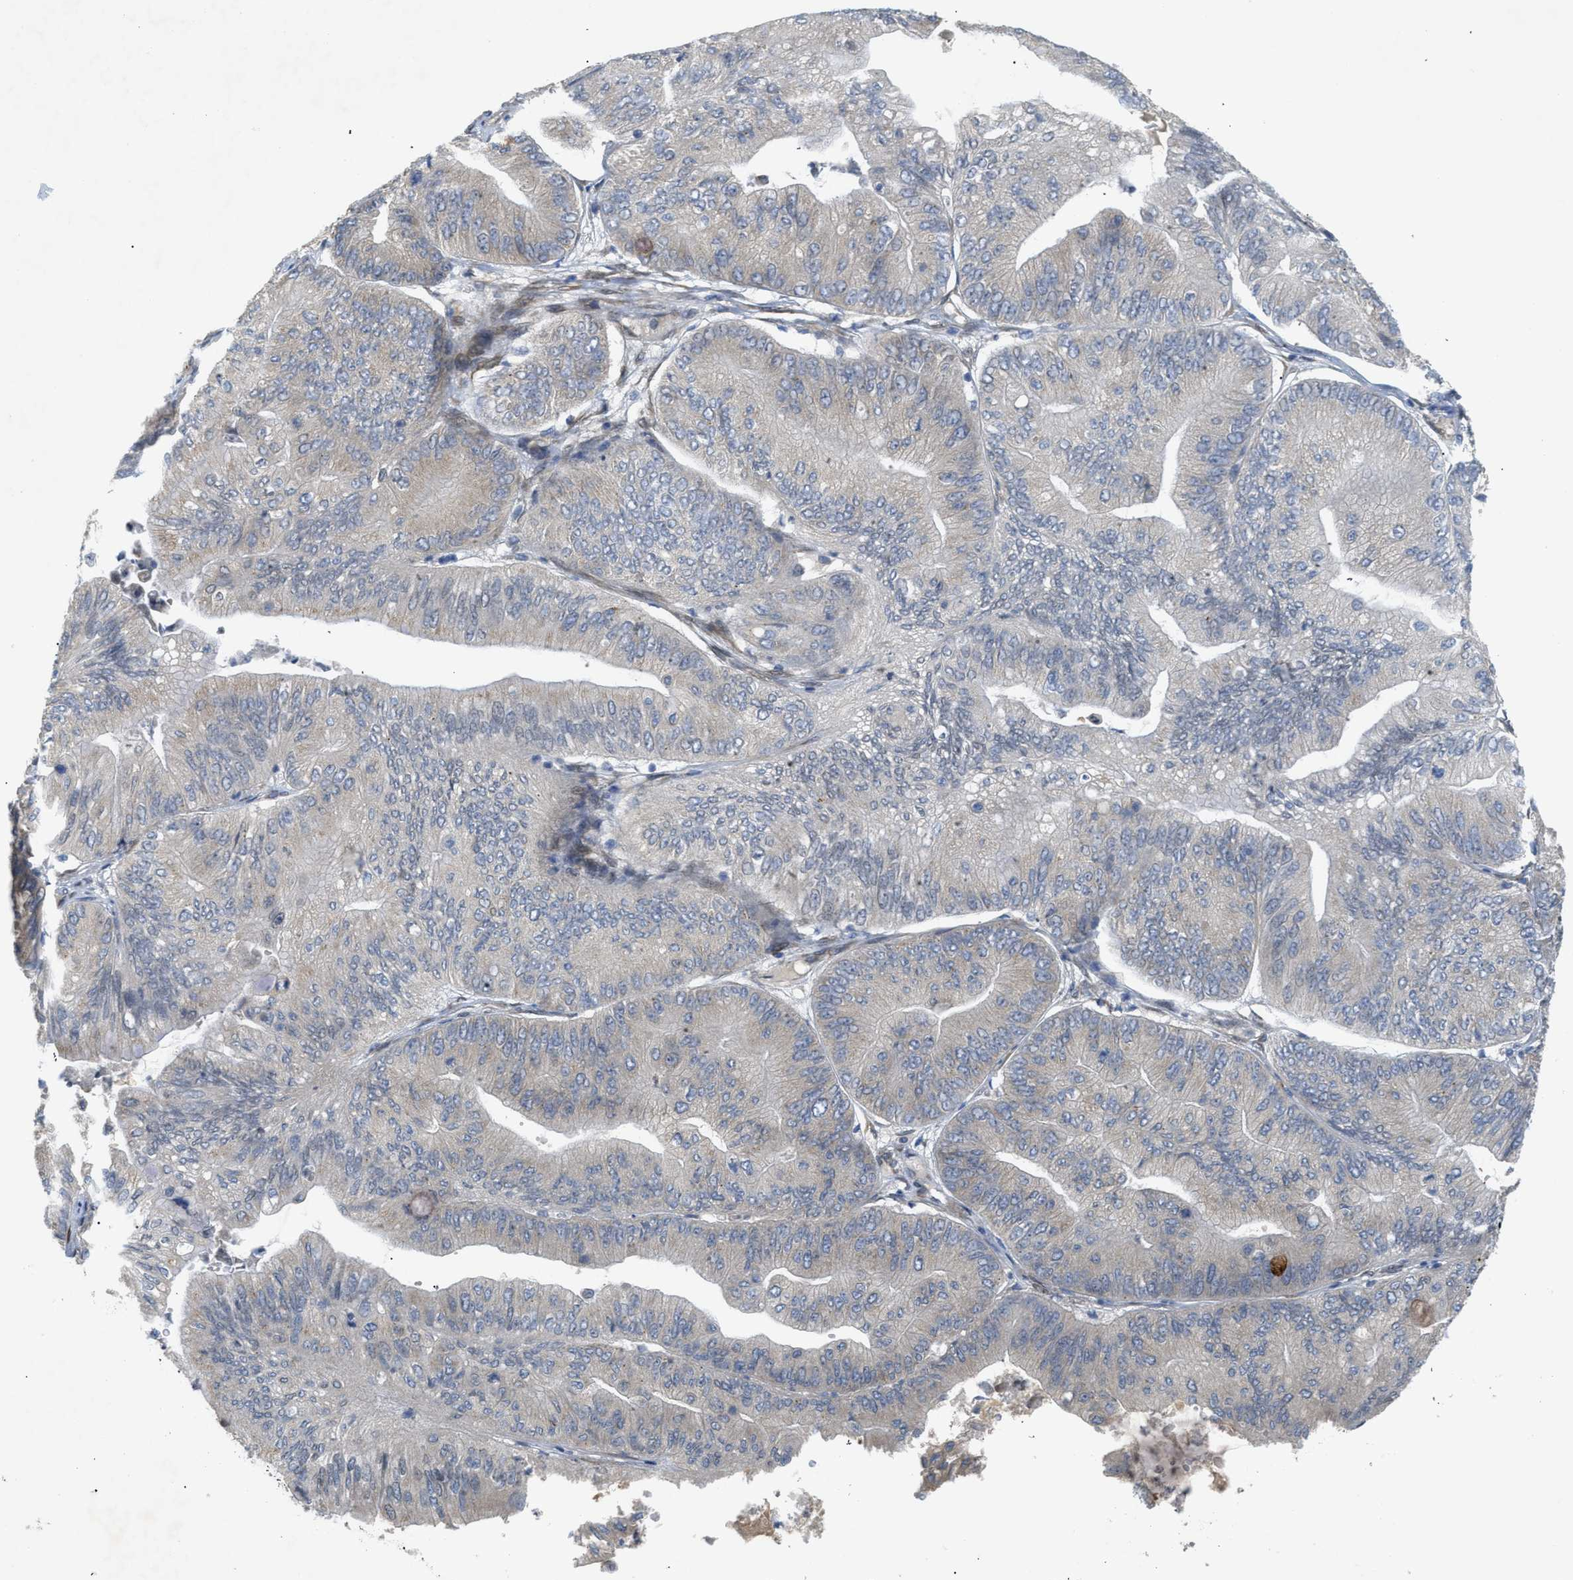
{"staining": {"intensity": "negative", "quantity": "none", "location": "none"}, "tissue": "ovarian cancer", "cell_type": "Tumor cells", "image_type": "cancer", "snomed": [{"axis": "morphology", "description": "Cystadenocarcinoma, mucinous, NOS"}, {"axis": "topography", "description": "Ovary"}], "caption": "The micrograph exhibits no staining of tumor cells in ovarian cancer.", "gene": "EIF2AK3", "patient": {"sex": "female", "age": 61}}